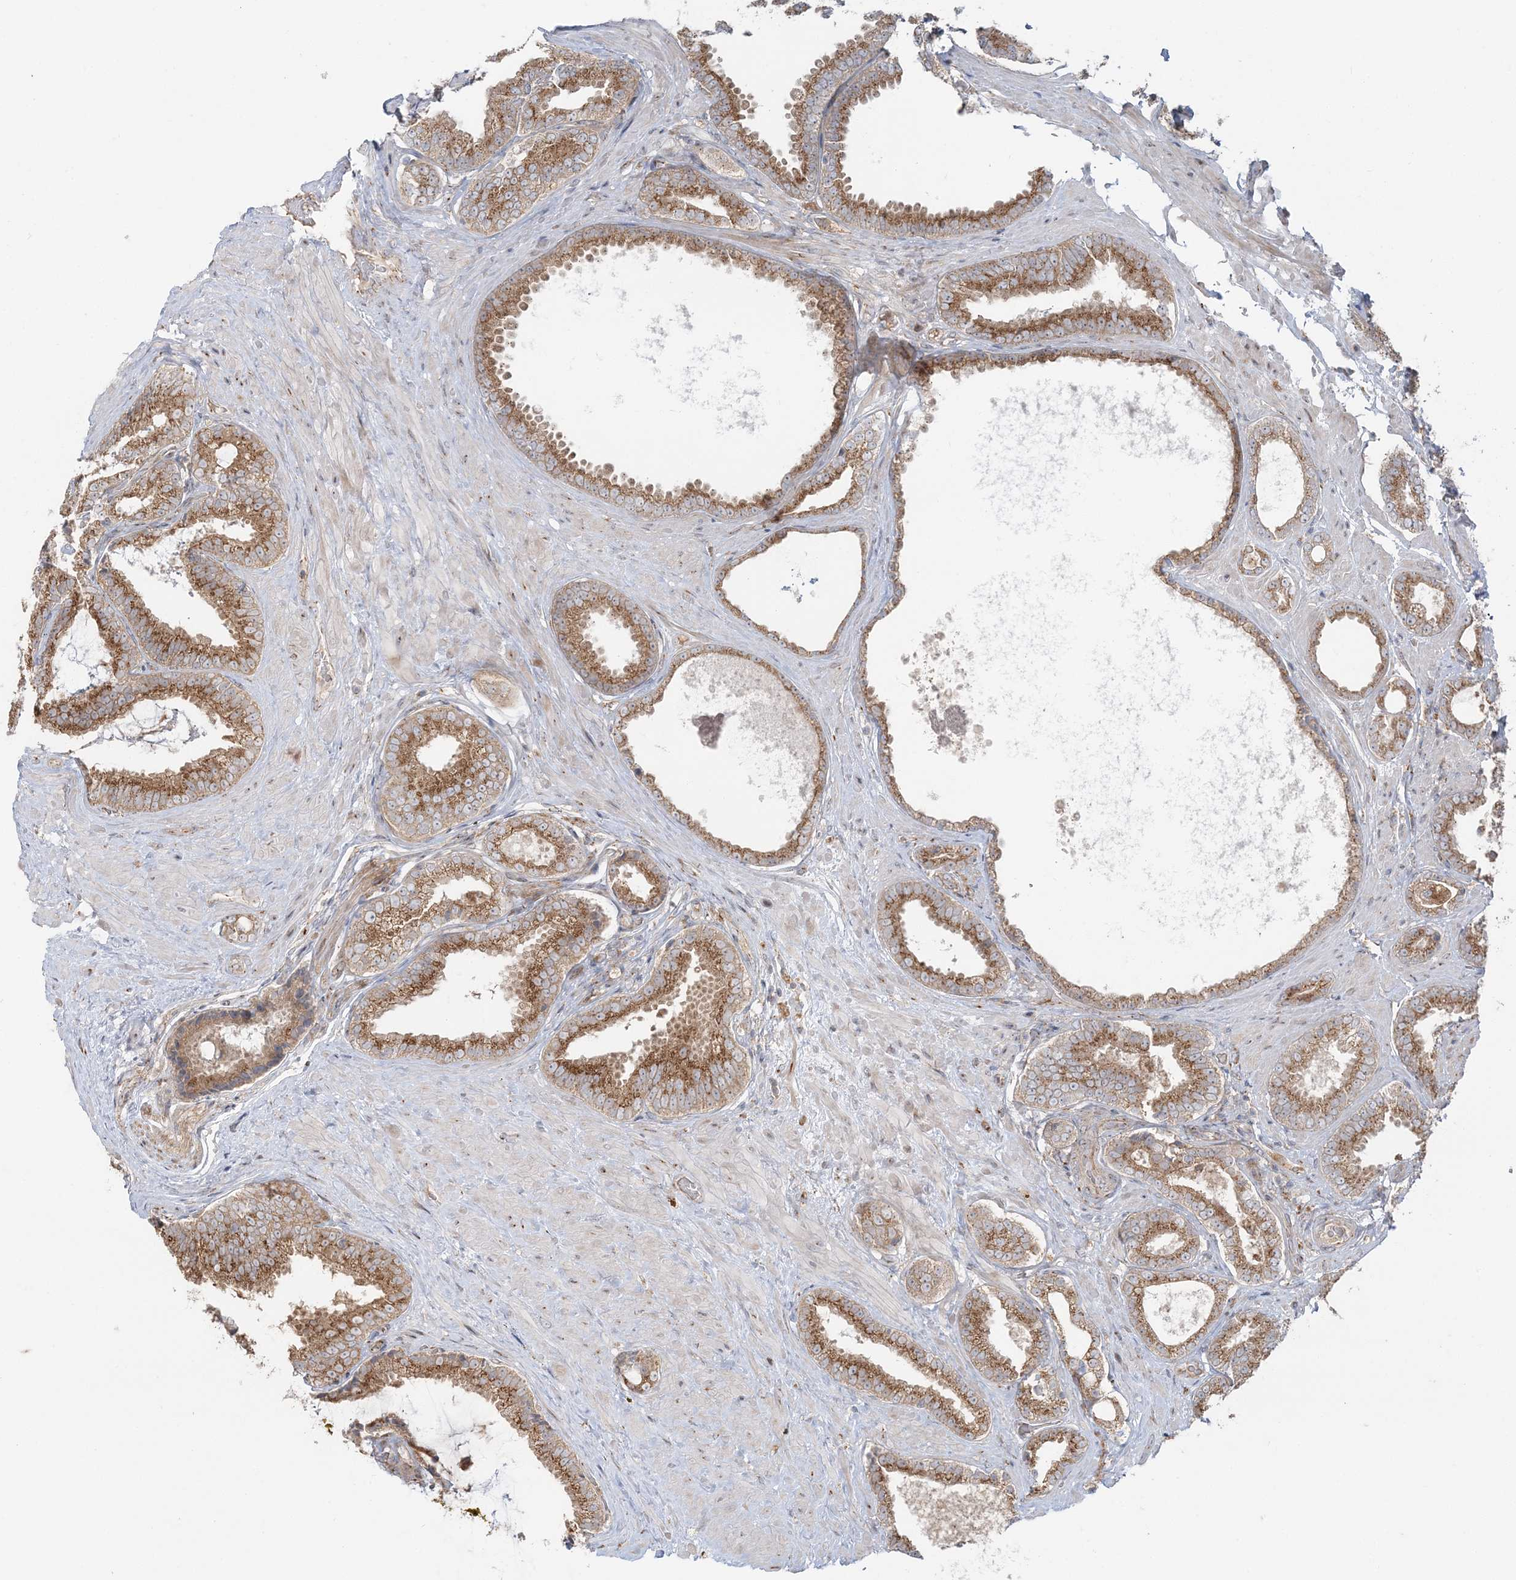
{"staining": {"intensity": "moderate", "quantity": ">75%", "location": "cytoplasmic/membranous"}, "tissue": "prostate cancer", "cell_type": "Tumor cells", "image_type": "cancer", "snomed": [{"axis": "morphology", "description": "Adenocarcinoma, Low grade"}, {"axis": "topography", "description": "Prostate"}], "caption": "This histopathology image reveals immunohistochemistry staining of prostate cancer, with medium moderate cytoplasmic/membranous expression in about >75% of tumor cells.", "gene": "ABCC3", "patient": {"sex": "male", "age": 71}}